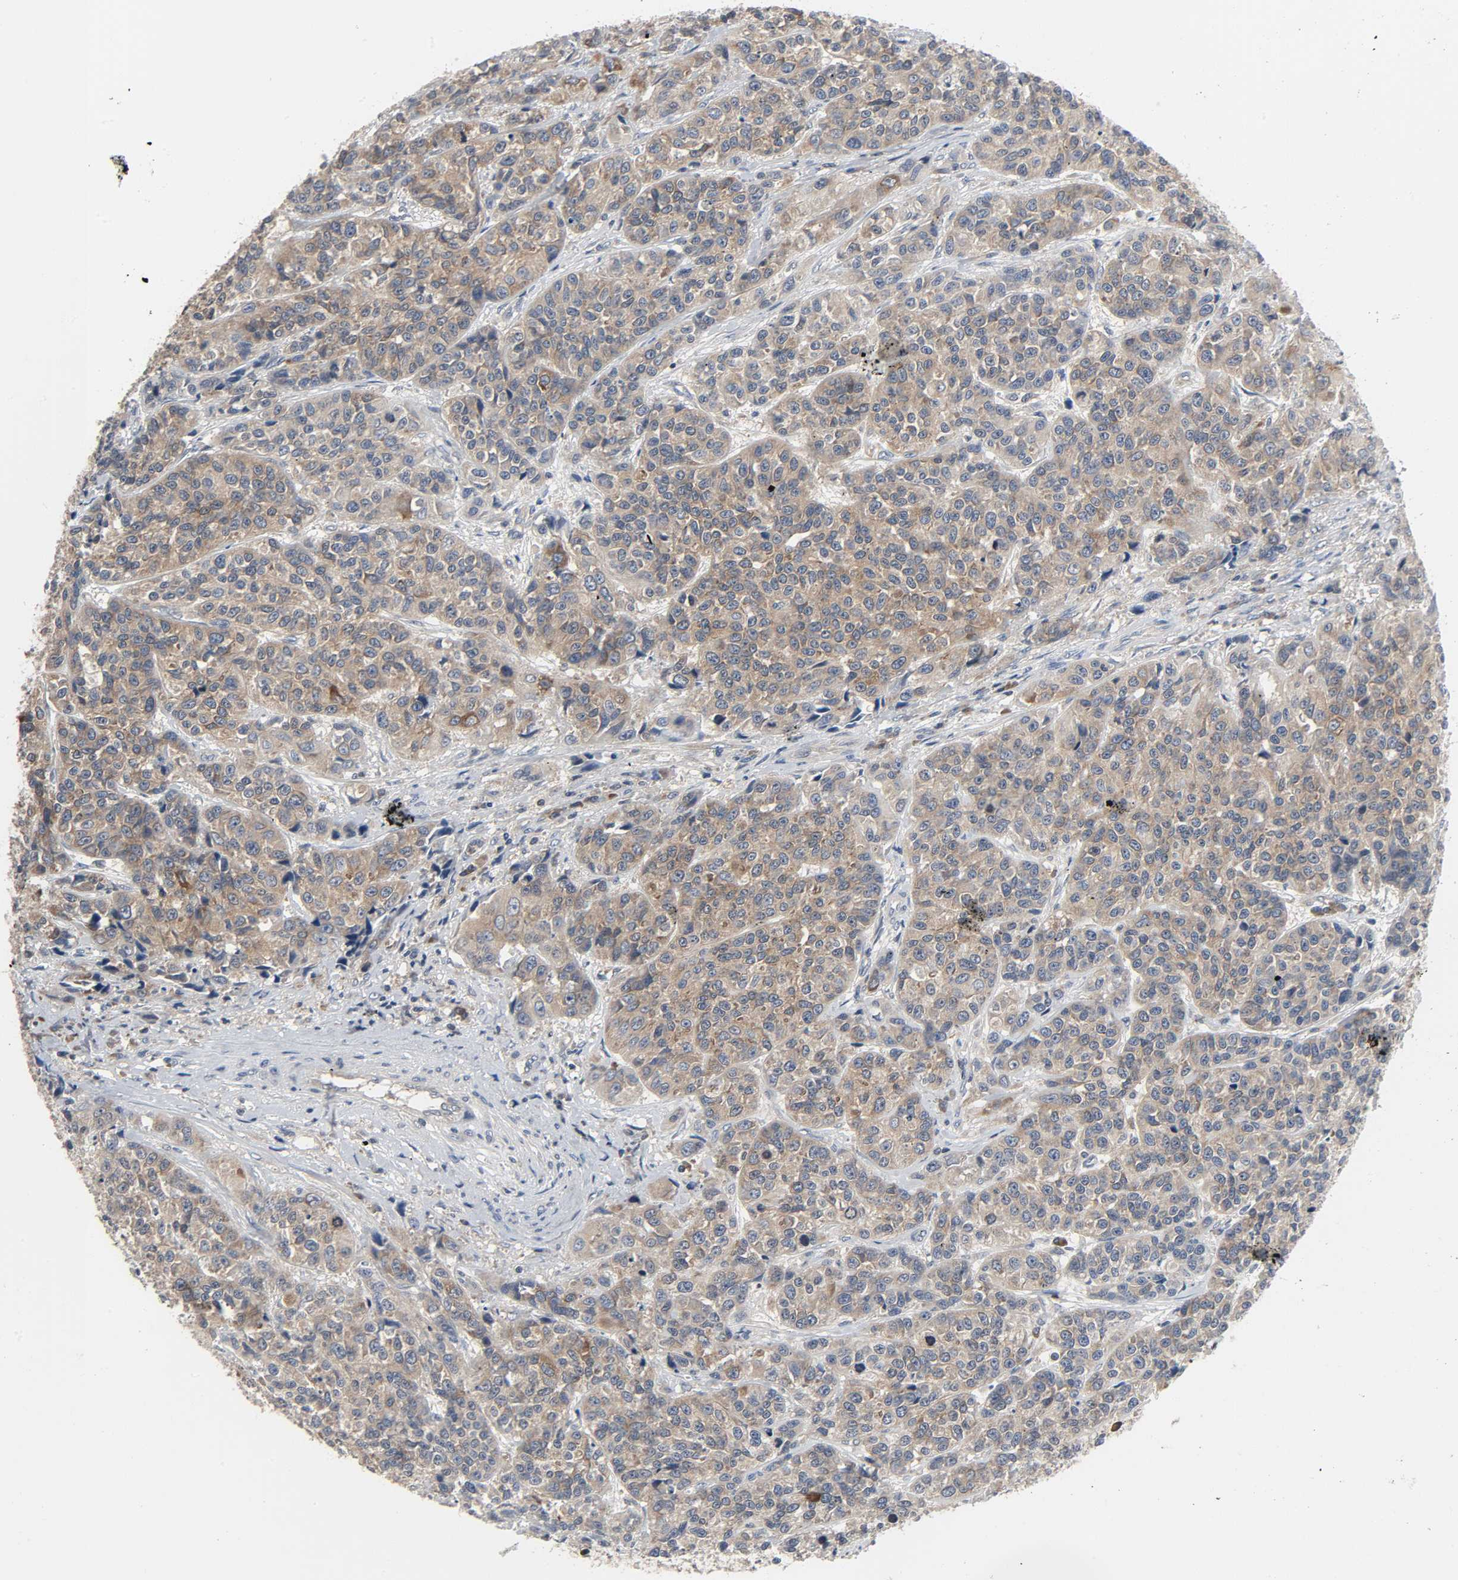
{"staining": {"intensity": "strong", "quantity": ">75%", "location": "cytoplasmic/membranous"}, "tissue": "urothelial cancer", "cell_type": "Tumor cells", "image_type": "cancer", "snomed": [{"axis": "morphology", "description": "Urothelial carcinoma, High grade"}, {"axis": "topography", "description": "Urinary bladder"}], "caption": "Immunohistochemical staining of human high-grade urothelial carcinoma shows strong cytoplasmic/membranous protein staining in approximately >75% of tumor cells. The staining was performed using DAB to visualize the protein expression in brown, while the nuclei were stained in blue with hematoxylin (Magnification: 20x).", "gene": "PLEKHA2", "patient": {"sex": "female", "age": 81}}